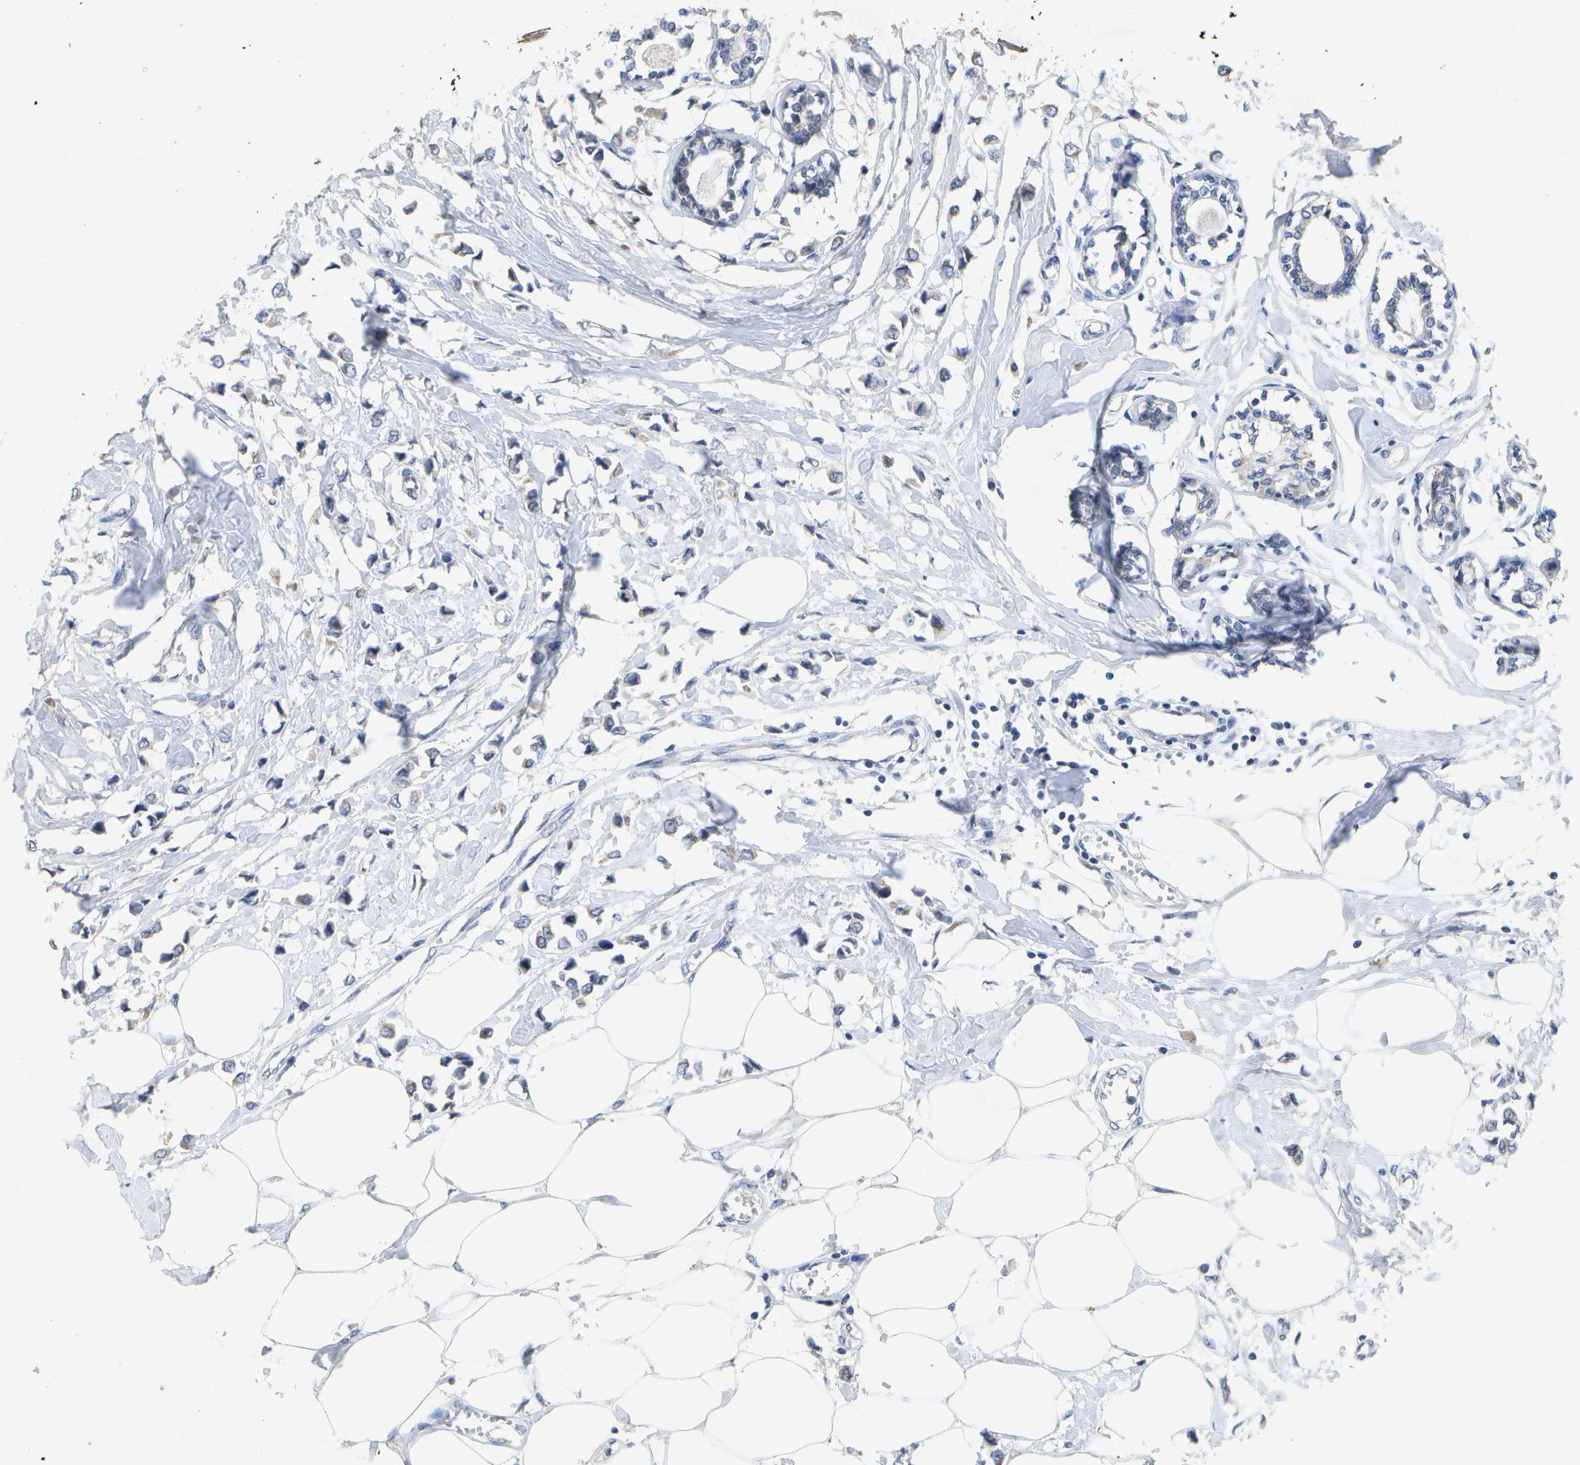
{"staining": {"intensity": "weak", "quantity": "<25%", "location": "cytoplasmic/membranous"}, "tissue": "breast cancer", "cell_type": "Tumor cells", "image_type": "cancer", "snomed": [{"axis": "morphology", "description": "Lobular carcinoma"}, {"axis": "topography", "description": "Breast"}], "caption": "This is a histopathology image of IHC staining of breast cancer (lobular carcinoma), which shows no staining in tumor cells. (Immunohistochemistry (ihc), brightfield microscopy, high magnification).", "gene": "KDELR1", "patient": {"sex": "female", "age": 51}}